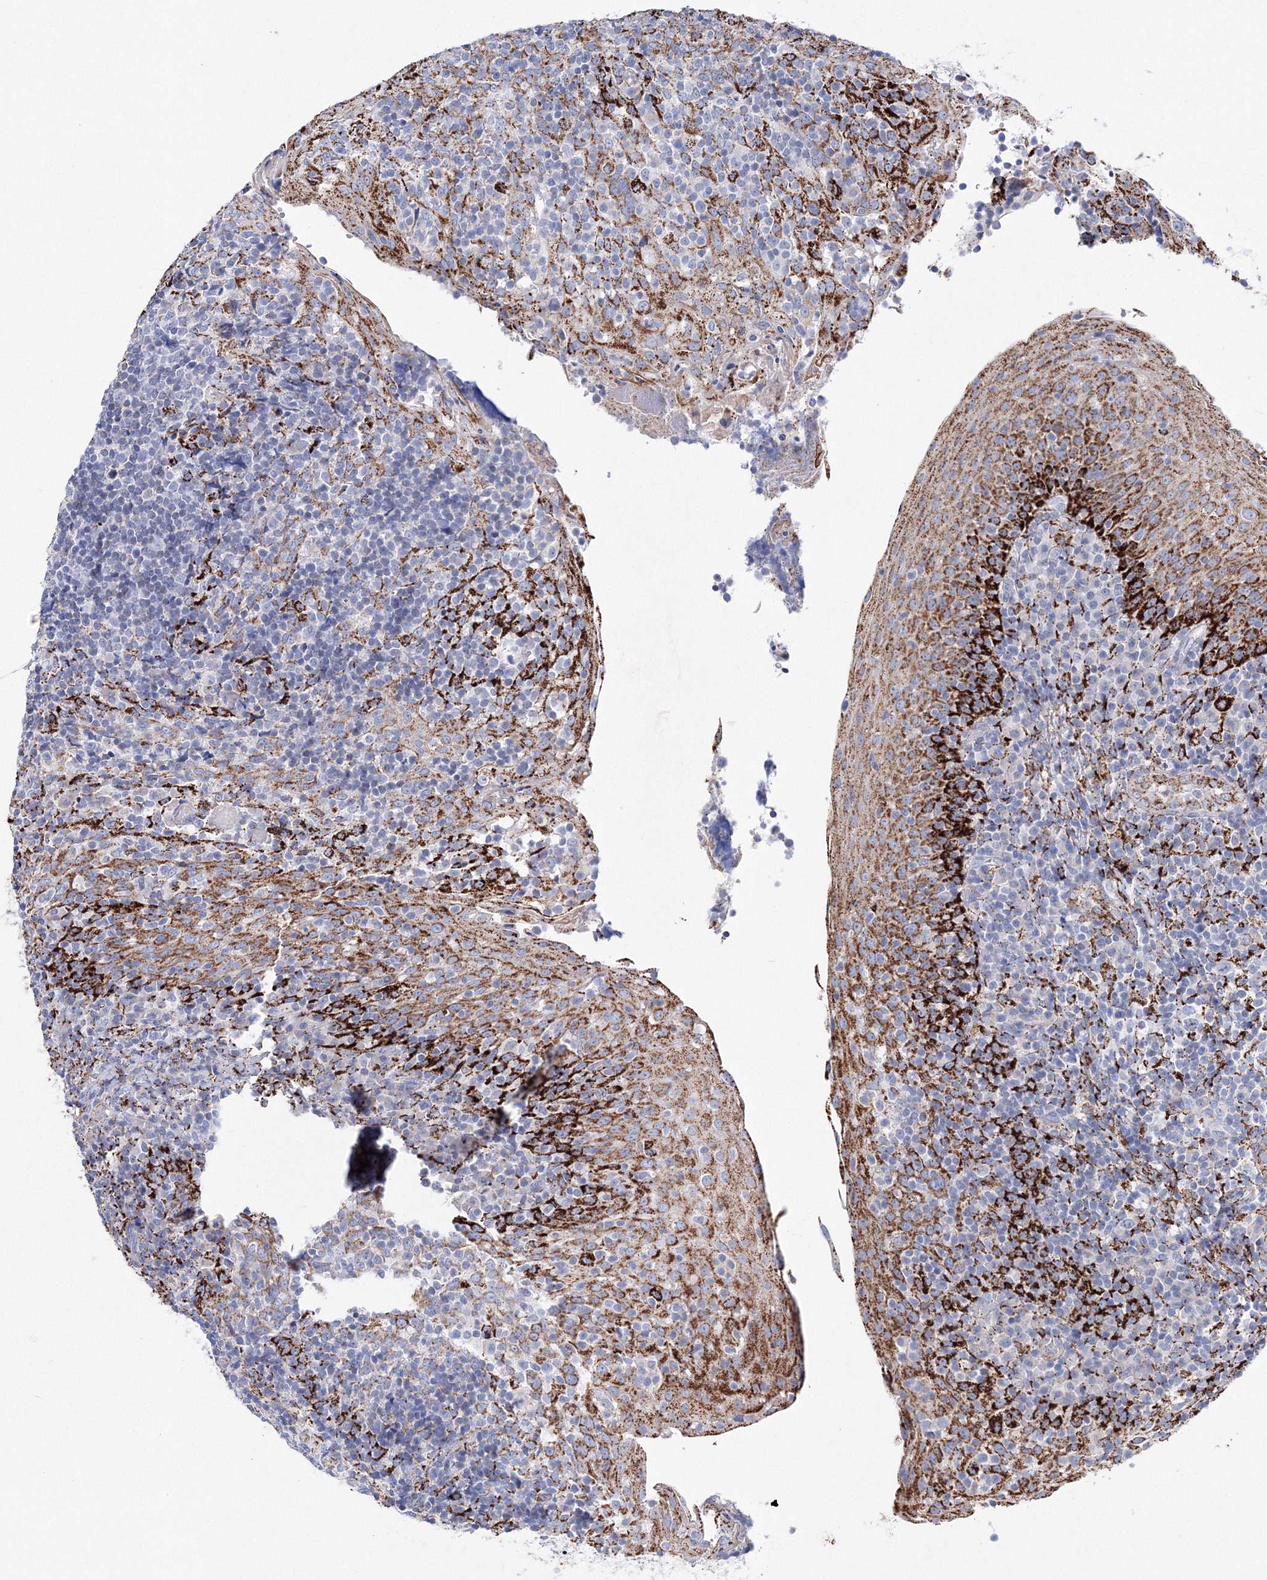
{"staining": {"intensity": "strong", "quantity": "<25%", "location": "cytoplasmic/membranous"}, "tissue": "tonsil", "cell_type": "Germinal center cells", "image_type": "normal", "snomed": [{"axis": "morphology", "description": "Normal tissue, NOS"}, {"axis": "topography", "description": "Tonsil"}], "caption": "Tonsil stained for a protein displays strong cytoplasmic/membranous positivity in germinal center cells. The staining was performed using DAB to visualize the protein expression in brown, while the nuclei were stained in blue with hematoxylin (Magnification: 20x).", "gene": "MERTK", "patient": {"sex": "female", "age": 19}}